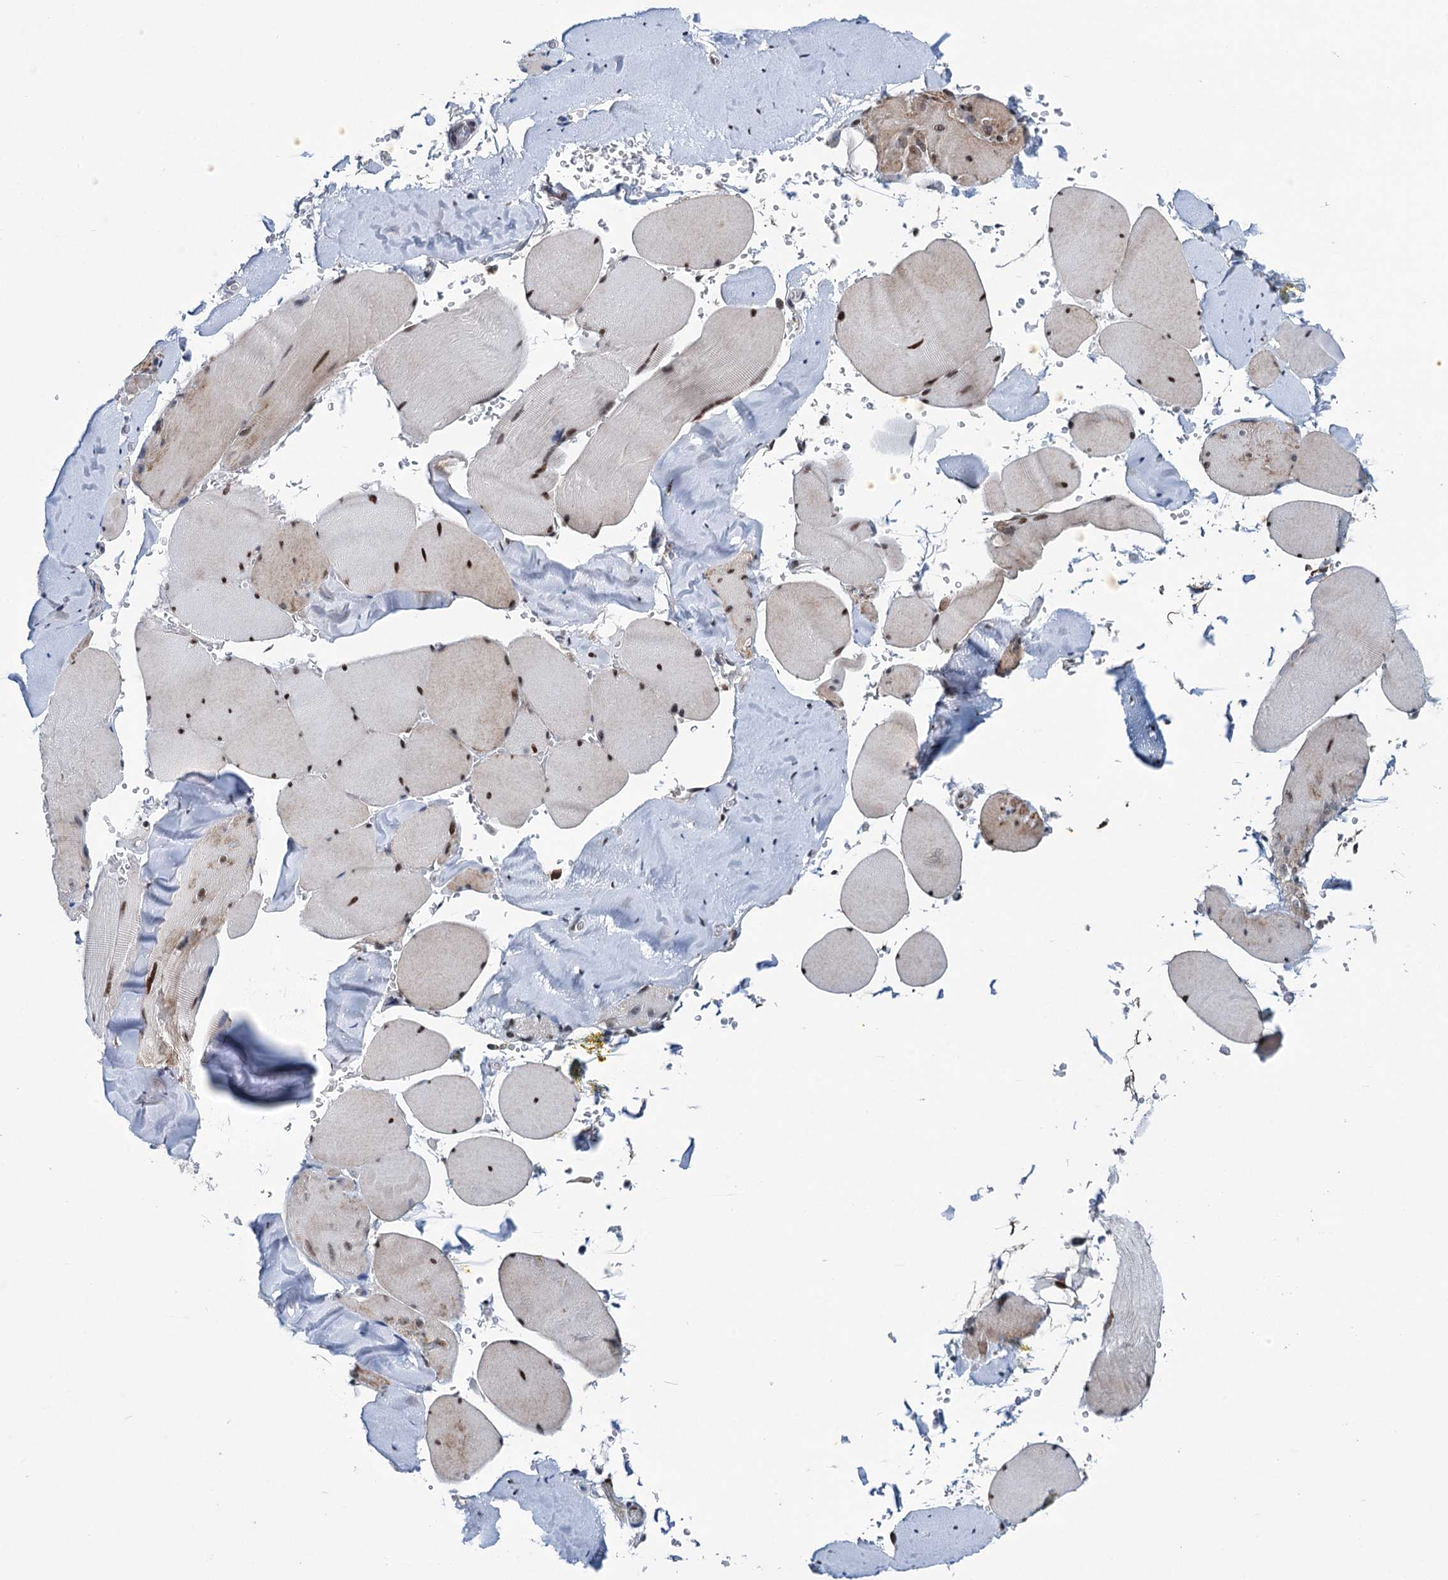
{"staining": {"intensity": "moderate", "quantity": ">75%", "location": "nuclear"}, "tissue": "skeletal muscle", "cell_type": "Myocytes", "image_type": "normal", "snomed": [{"axis": "morphology", "description": "Normal tissue, NOS"}, {"axis": "topography", "description": "Skeletal muscle"}, {"axis": "topography", "description": "Head-Neck"}], "caption": "Protein expression analysis of normal skeletal muscle exhibits moderate nuclear positivity in about >75% of myocytes.", "gene": "MORN3", "patient": {"sex": "male", "age": 66}}